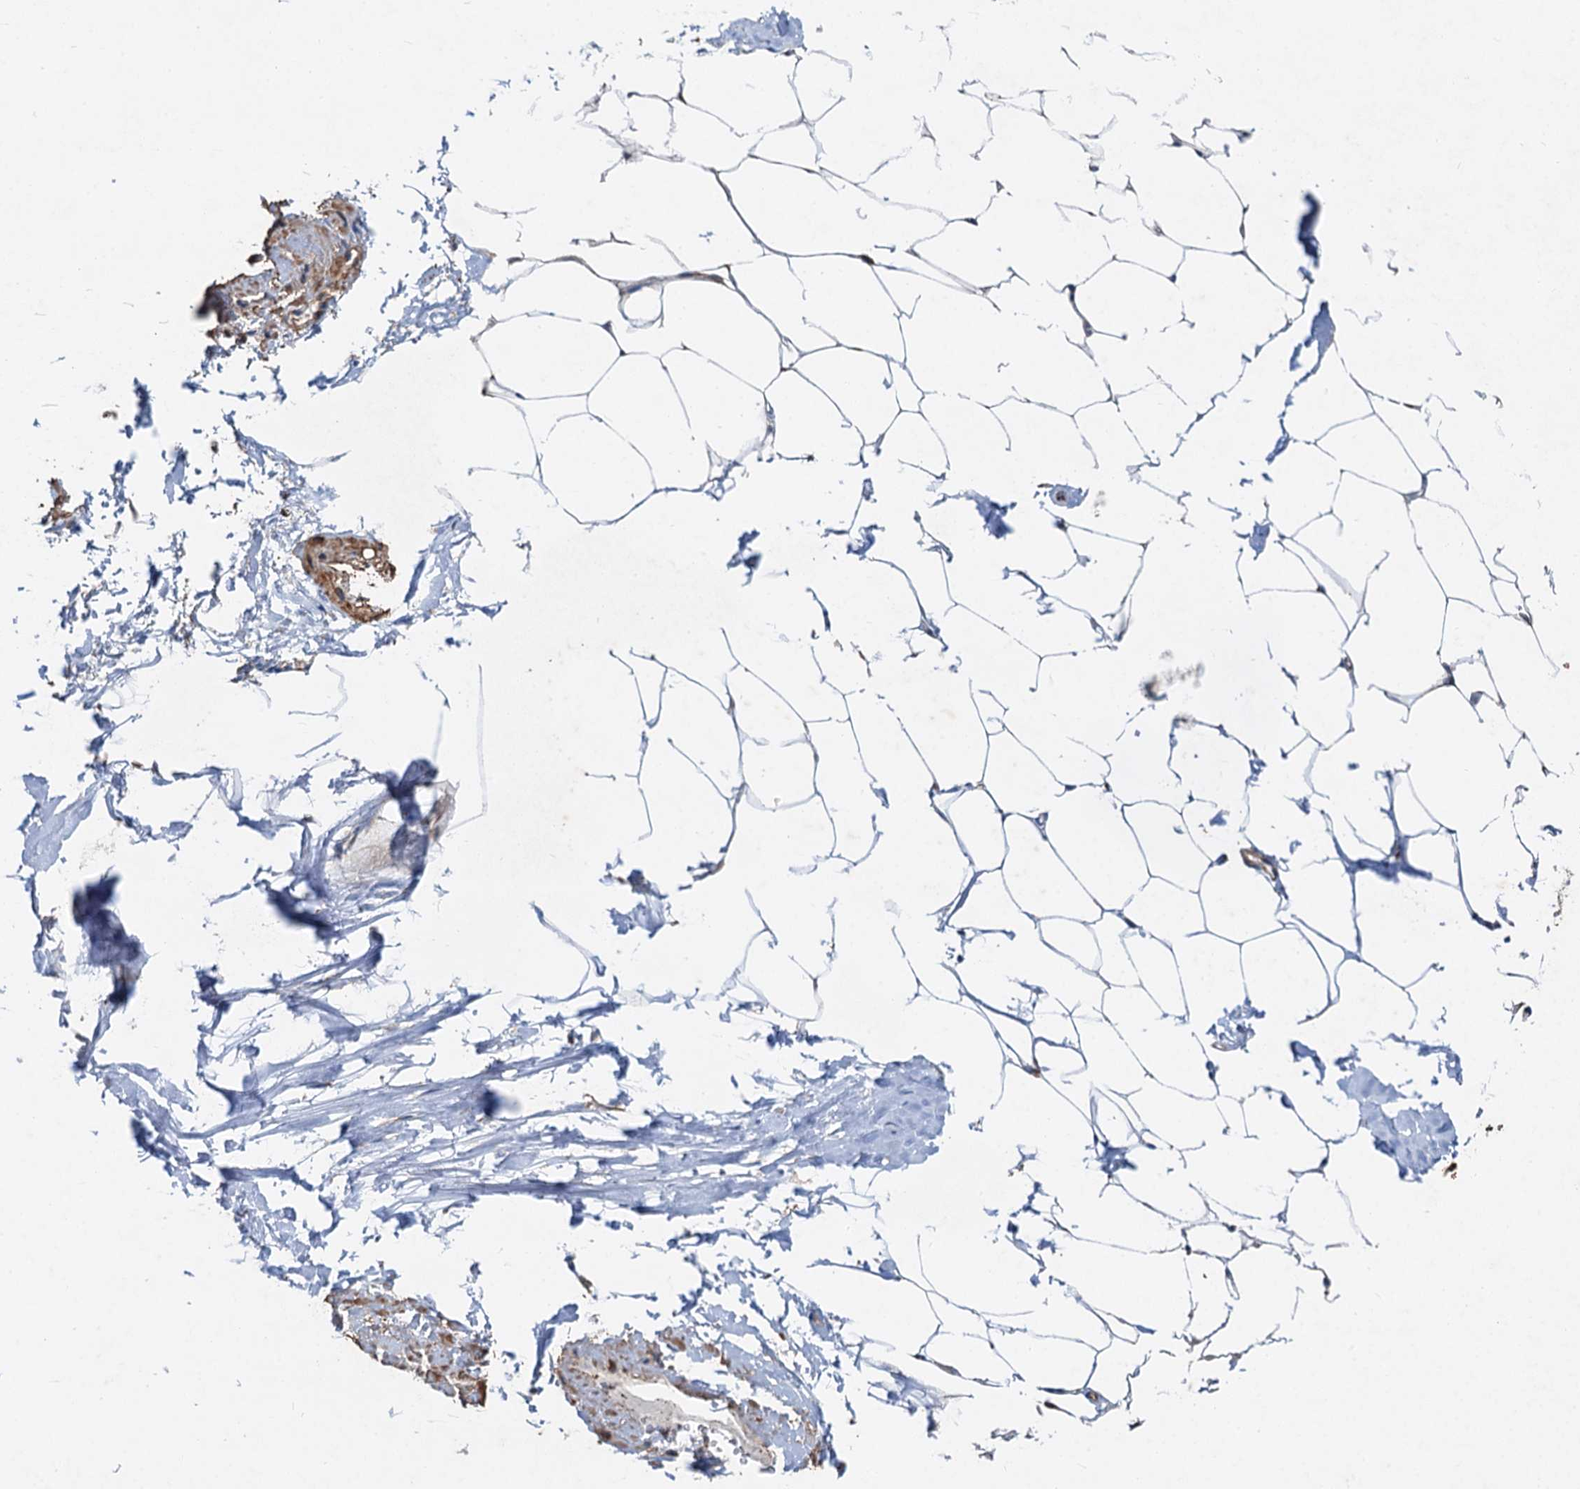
{"staining": {"intensity": "weak", "quantity": ">75%", "location": "cytoplasmic/membranous"}, "tissue": "adipose tissue", "cell_type": "Adipocytes", "image_type": "normal", "snomed": [{"axis": "morphology", "description": "Normal tissue, NOS"}, {"axis": "morphology", "description": "Adenocarcinoma, Low grade"}, {"axis": "topography", "description": "Prostate"}, {"axis": "topography", "description": "Peripheral nerve tissue"}], "caption": "An image of adipose tissue stained for a protein displays weak cytoplasmic/membranous brown staining in adipocytes. Using DAB (3,3'-diaminobenzidine) (brown) and hematoxylin (blue) stains, captured at high magnification using brightfield microscopy.", "gene": "ANKRD26", "patient": {"sex": "male", "age": 63}}